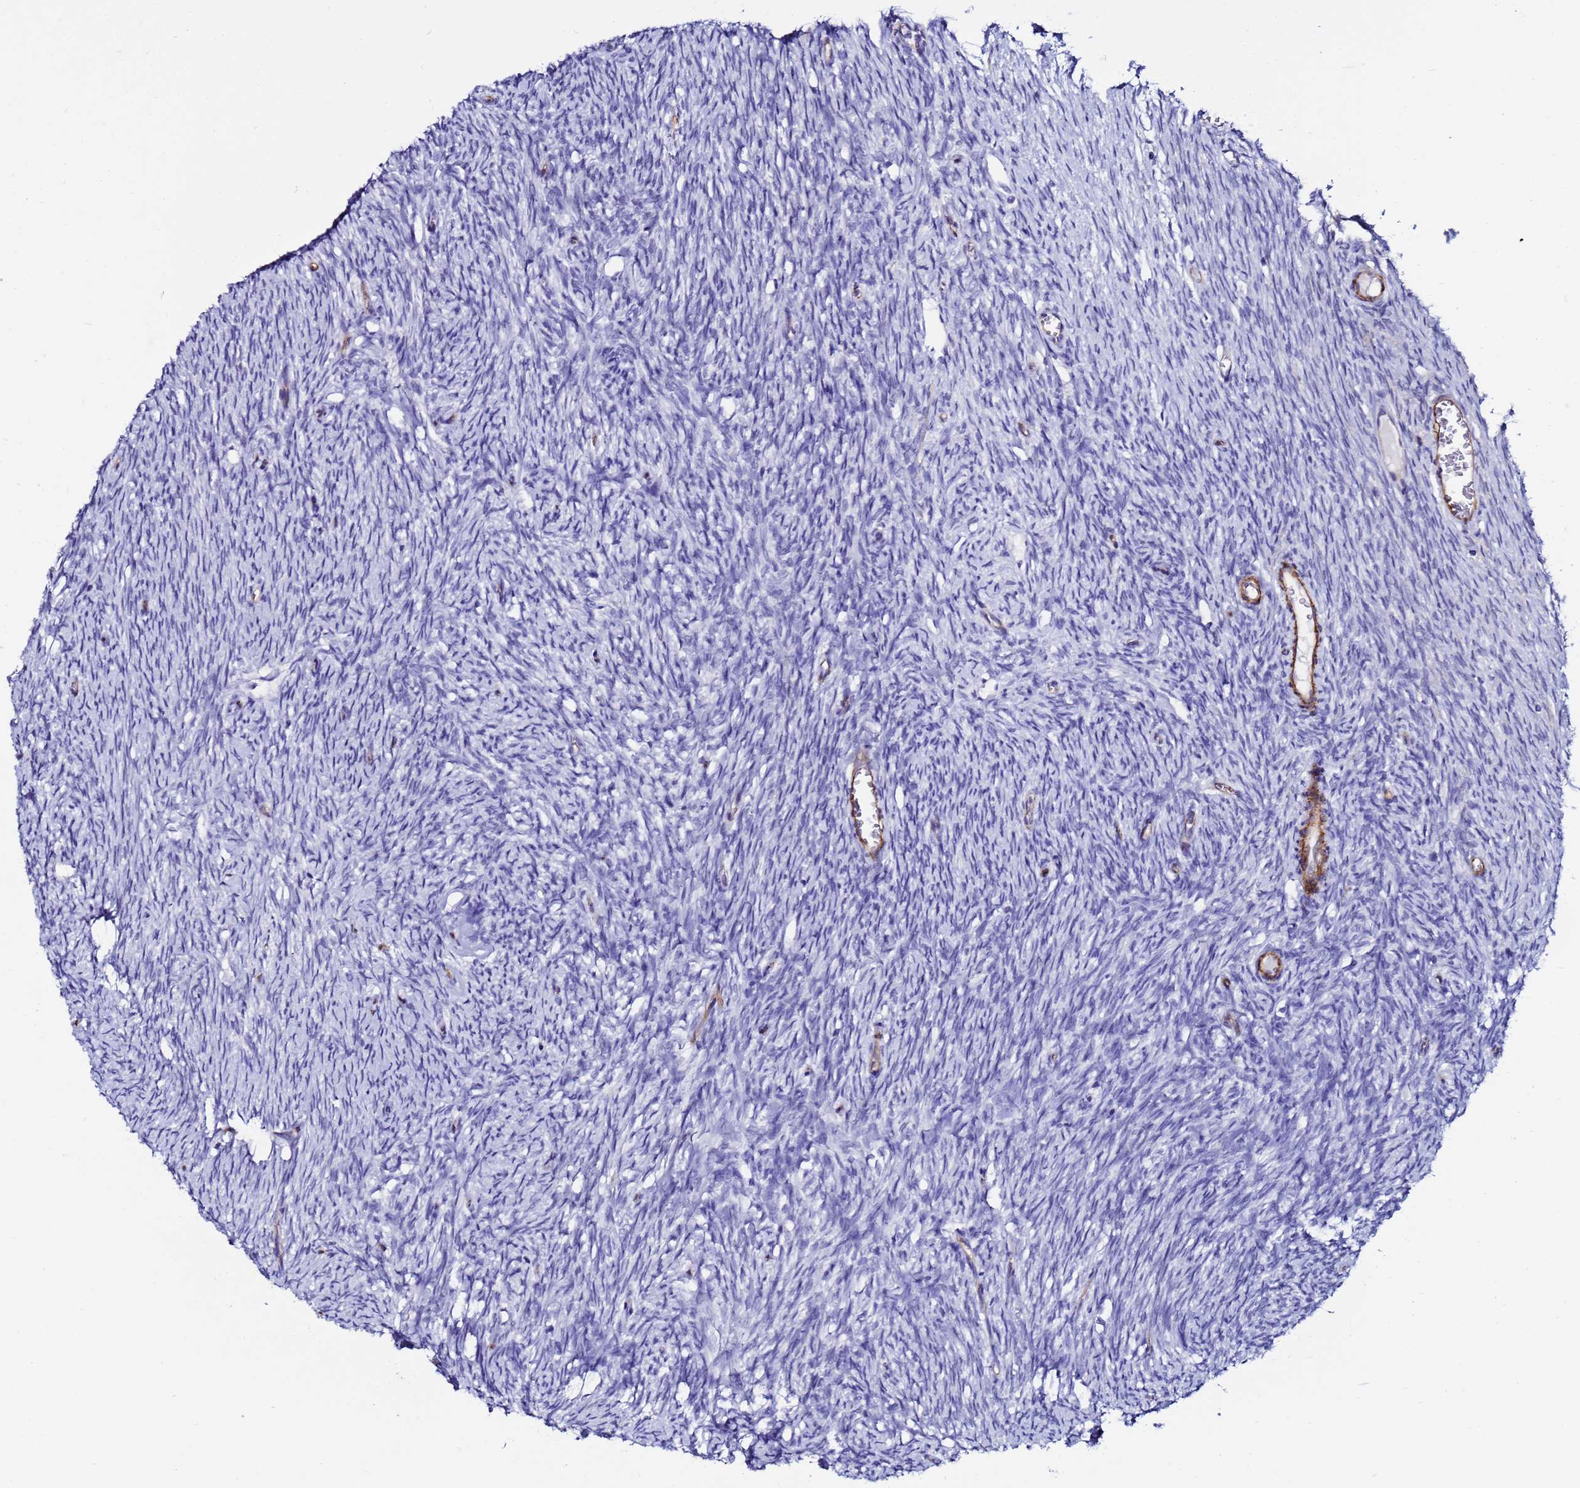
{"staining": {"intensity": "negative", "quantity": "none", "location": "none"}, "tissue": "ovary", "cell_type": "Ovarian stroma cells", "image_type": "normal", "snomed": [{"axis": "morphology", "description": "Normal tissue, NOS"}, {"axis": "topography", "description": "Ovary"}], "caption": "The photomicrograph shows no staining of ovarian stroma cells in benign ovary.", "gene": "DEFB104A", "patient": {"sex": "female", "age": 44}}